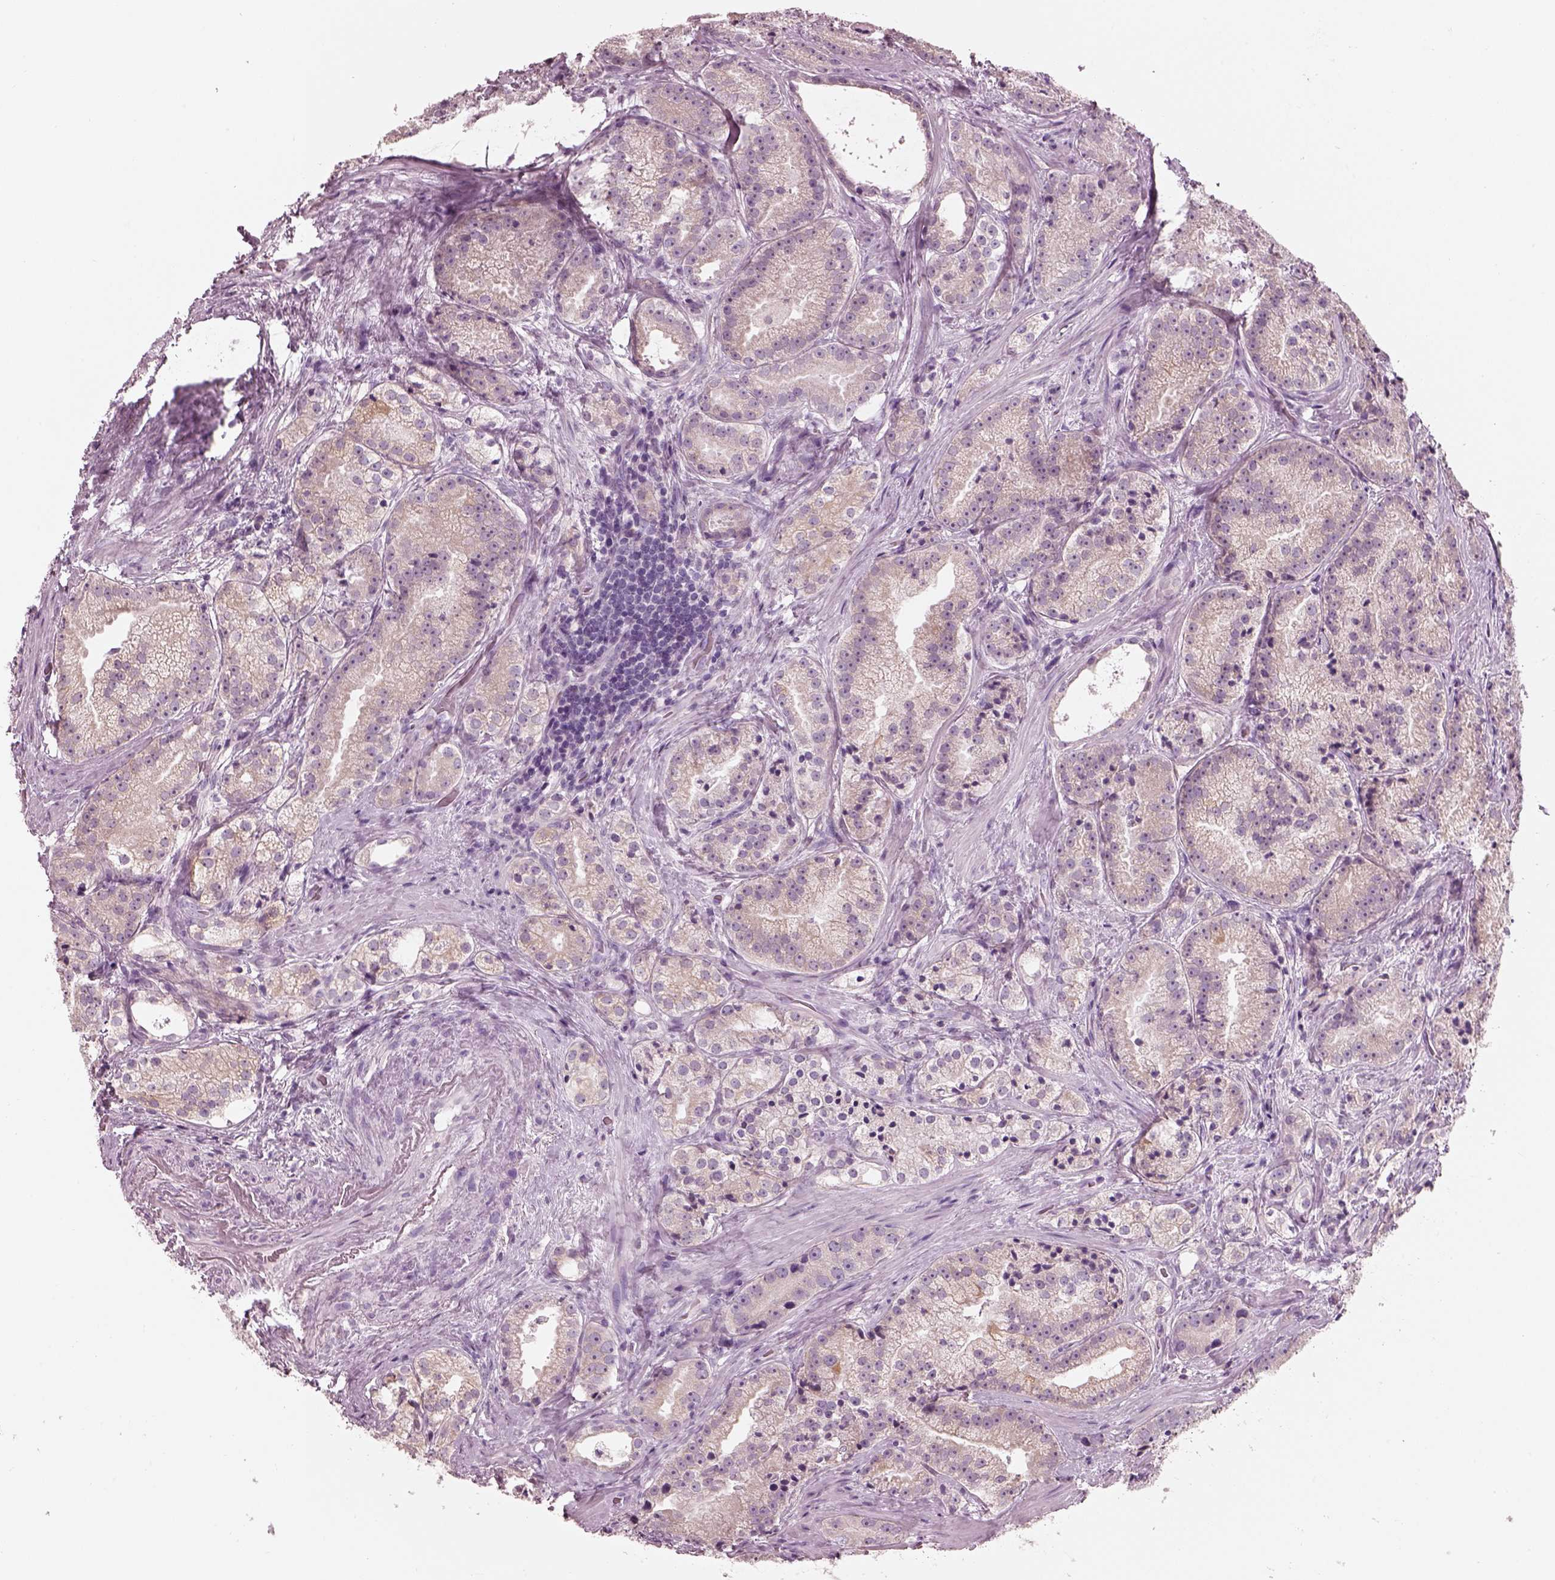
{"staining": {"intensity": "negative", "quantity": "none", "location": "none"}, "tissue": "prostate cancer", "cell_type": "Tumor cells", "image_type": "cancer", "snomed": [{"axis": "morphology", "description": "Adenocarcinoma, NOS"}, {"axis": "morphology", "description": "Adenocarcinoma, High grade"}, {"axis": "topography", "description": "Prostate"}], "caption": "An IHC image of prostate high-grade adenocarcinoma is shown. There is no staining in tumor cells of prostate high-grade adenocarcinoma.", "gene": "SLC27A2", "patient": {"sex": "male", "age": 64}}